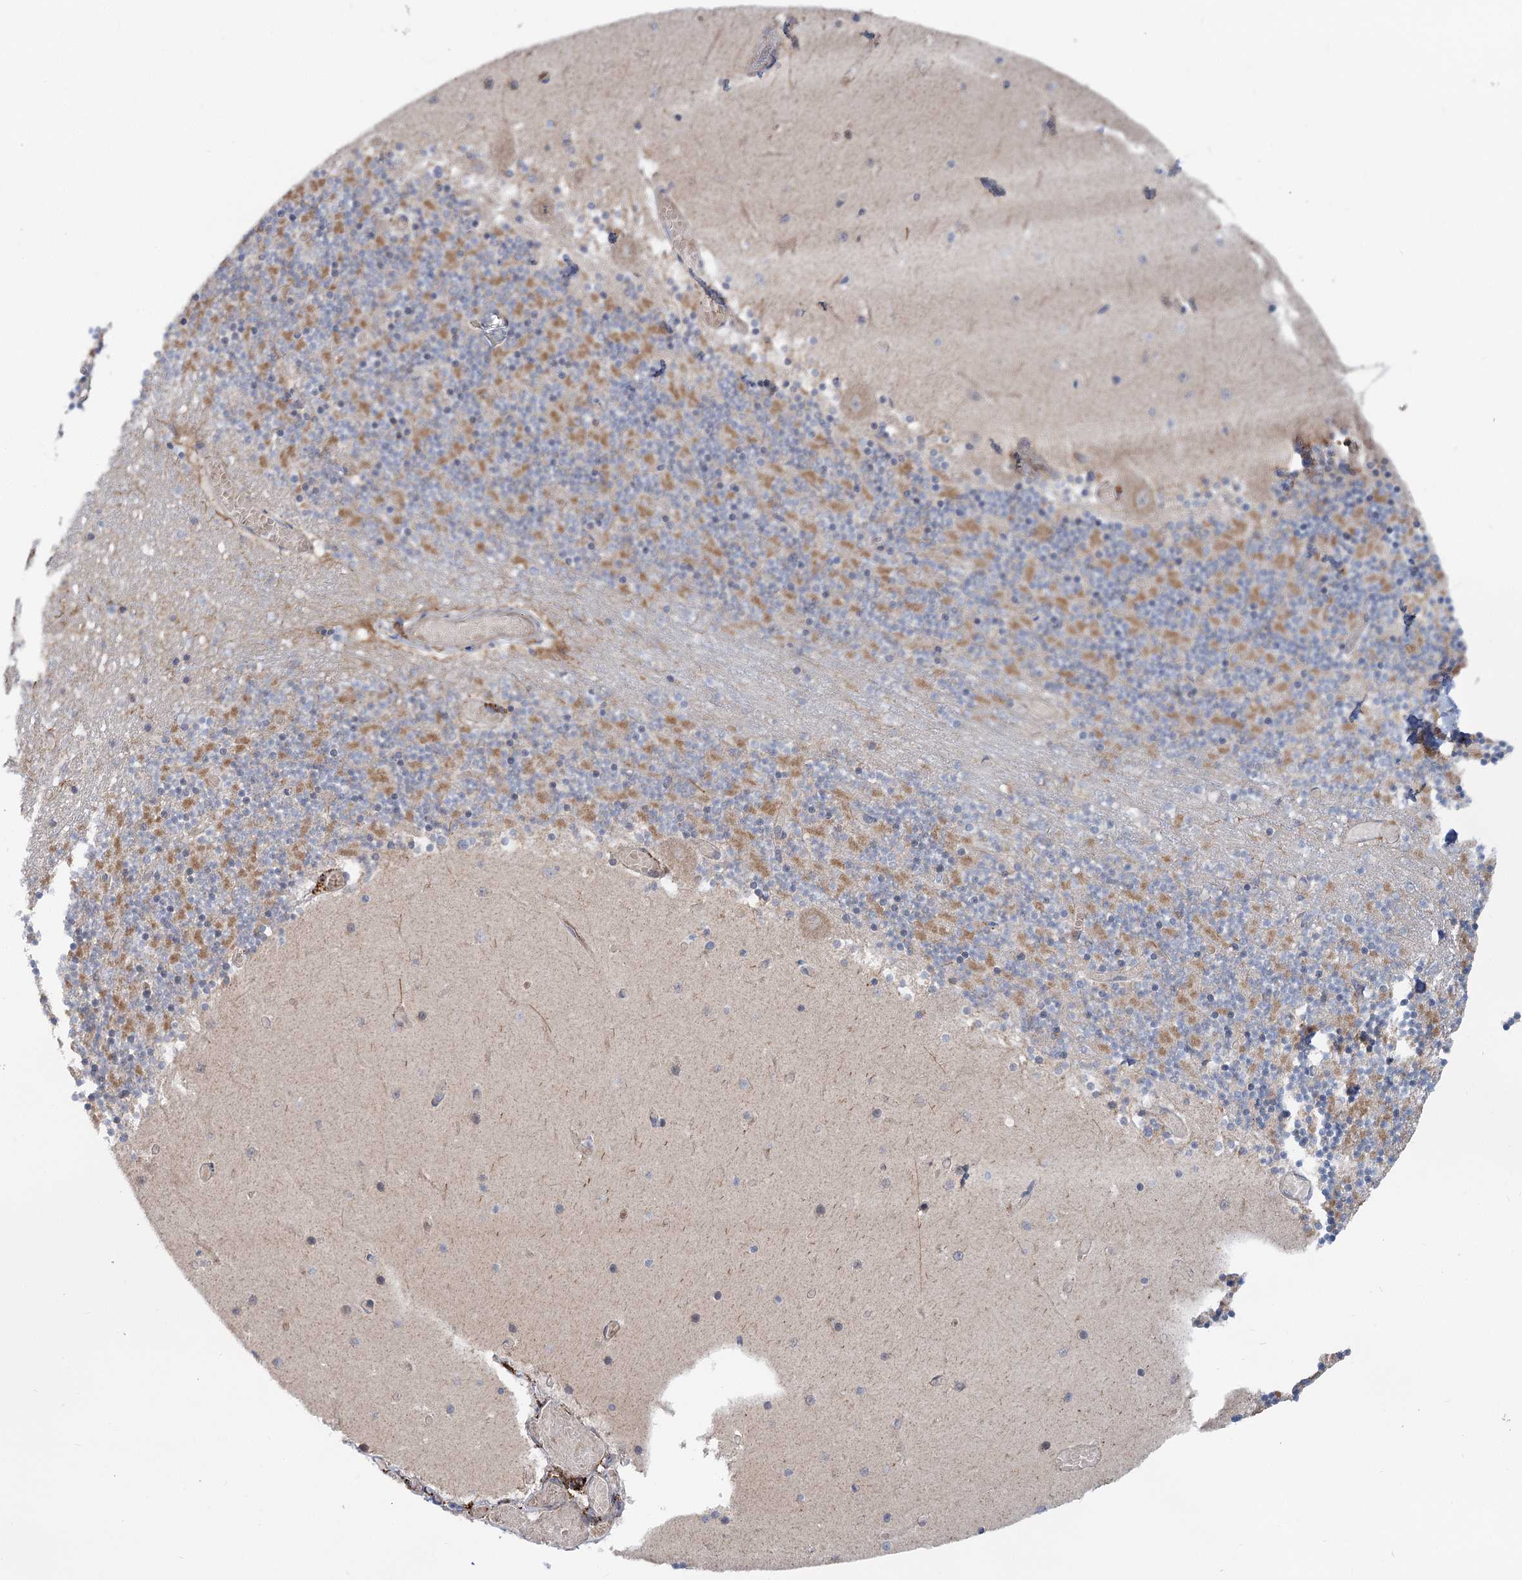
{"staining": {"intensity": "moderate", "quantity": "<25%", "location": "cytoplasmic/membranous"}, "tissue": "cerebellum", "cell_type": "Cells in granular layer", "image_type": "normal", "snomed": [{"axis": "morphology", "description": "Normal tissue, NOS"}, {"axis": "topography", "description": "Cerebellum"}], "caption": "DAB immunohistochemical staining of benign cerebellum displays moderate cytoplasmic/membranous protein expression in about <25% of cells in granular layer.", "gene": "CIB4", "patient": {"sex": "female", "age": 28}}